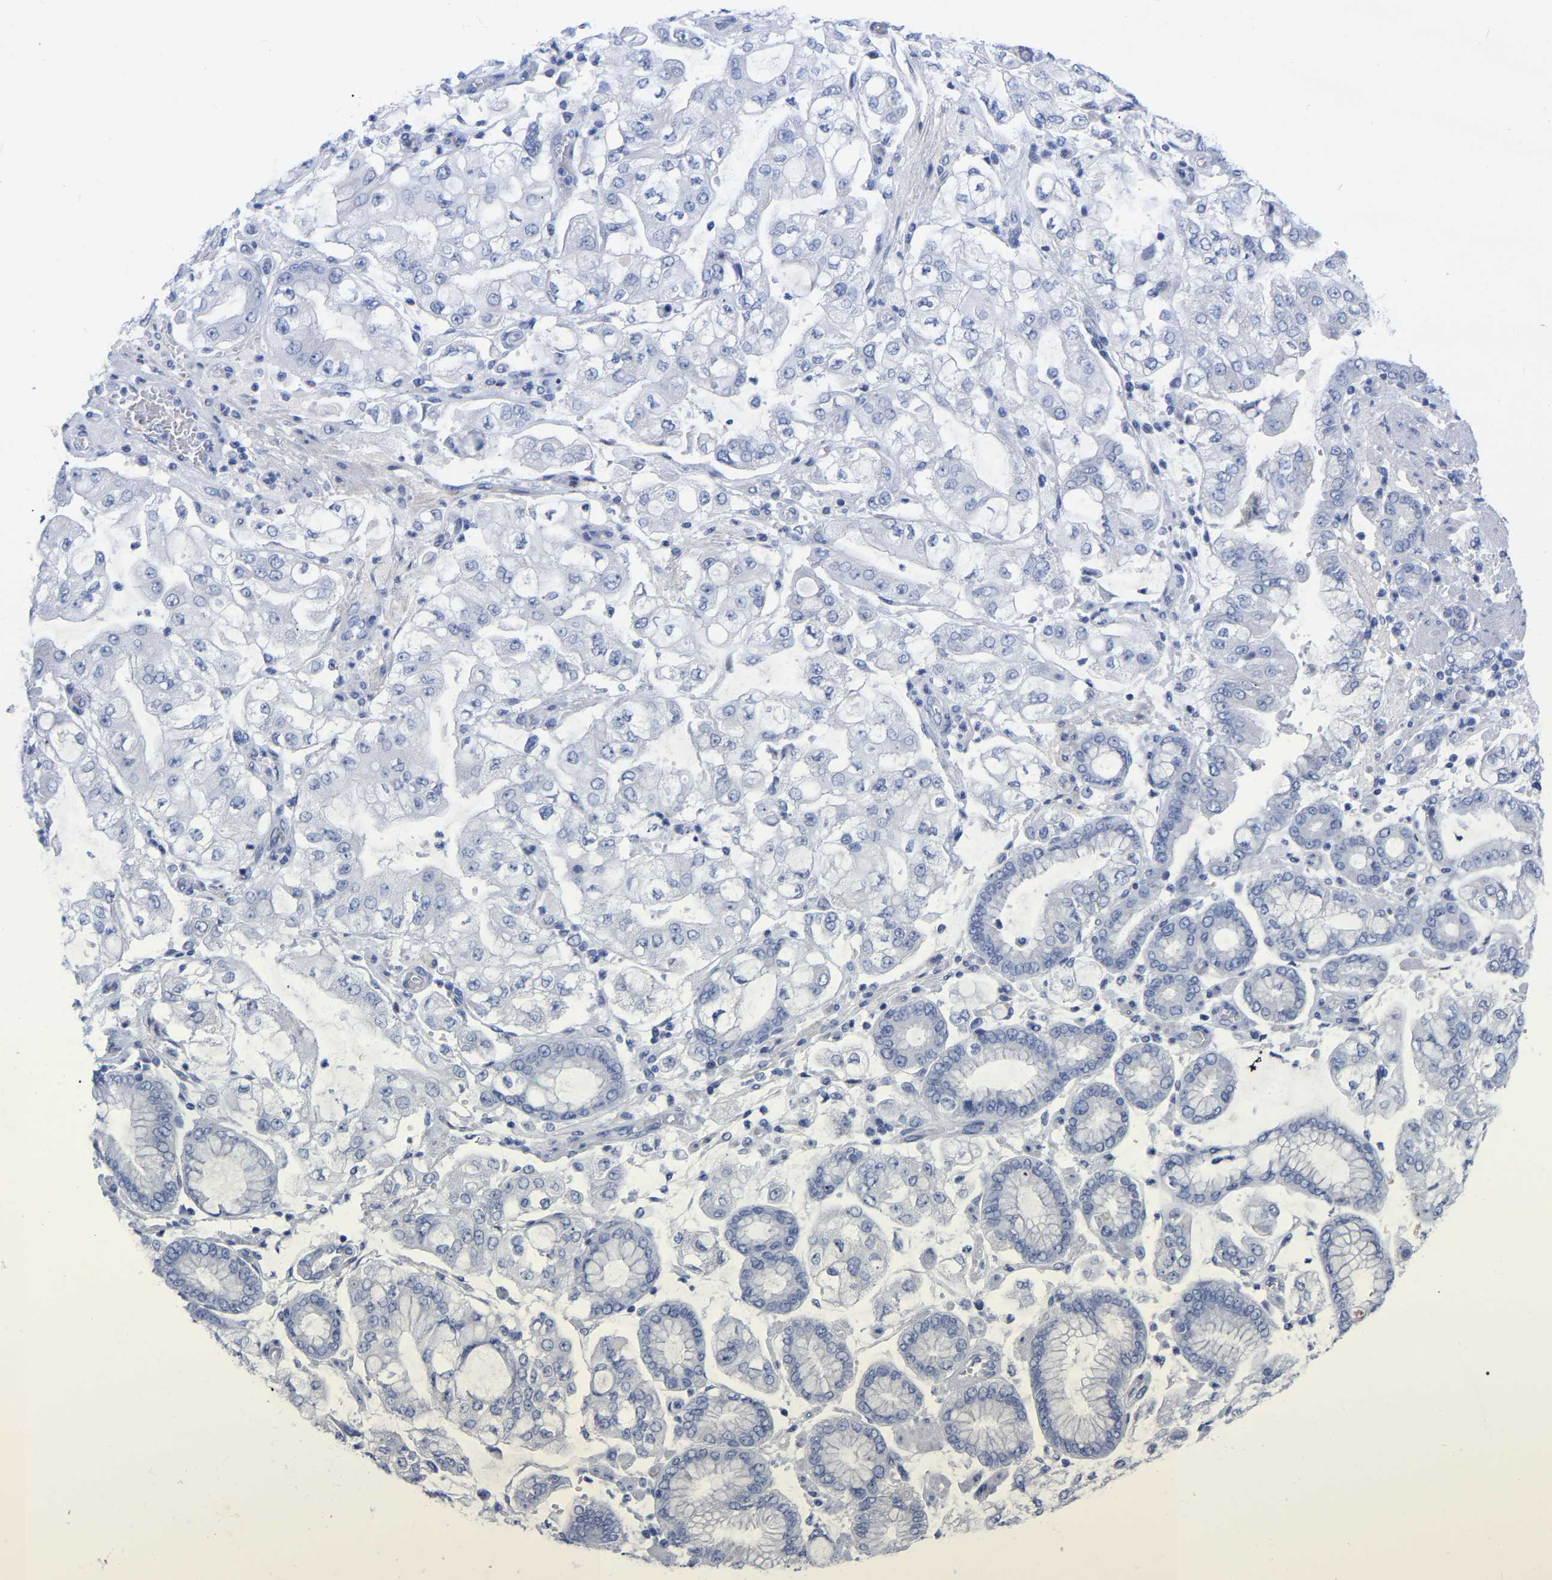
{"staining": {"intensity": "negative", "quantity": "none", "location": "none"}, "tissue": "stomach cancer", "cell_type": "Tumor cells", "image_type": "cancer", "snomed": [{"axis": "morphology", "description": "Adenocarcinoma, NOS"}, {"axis": "topography", "description": "Stomach"}], "caption": "The image demonstrates no significant staining in tumor cells of adenocarcinoma (stomach).", "gene": "ZNF629", "patient": {"sex": "male", "age": 76}}